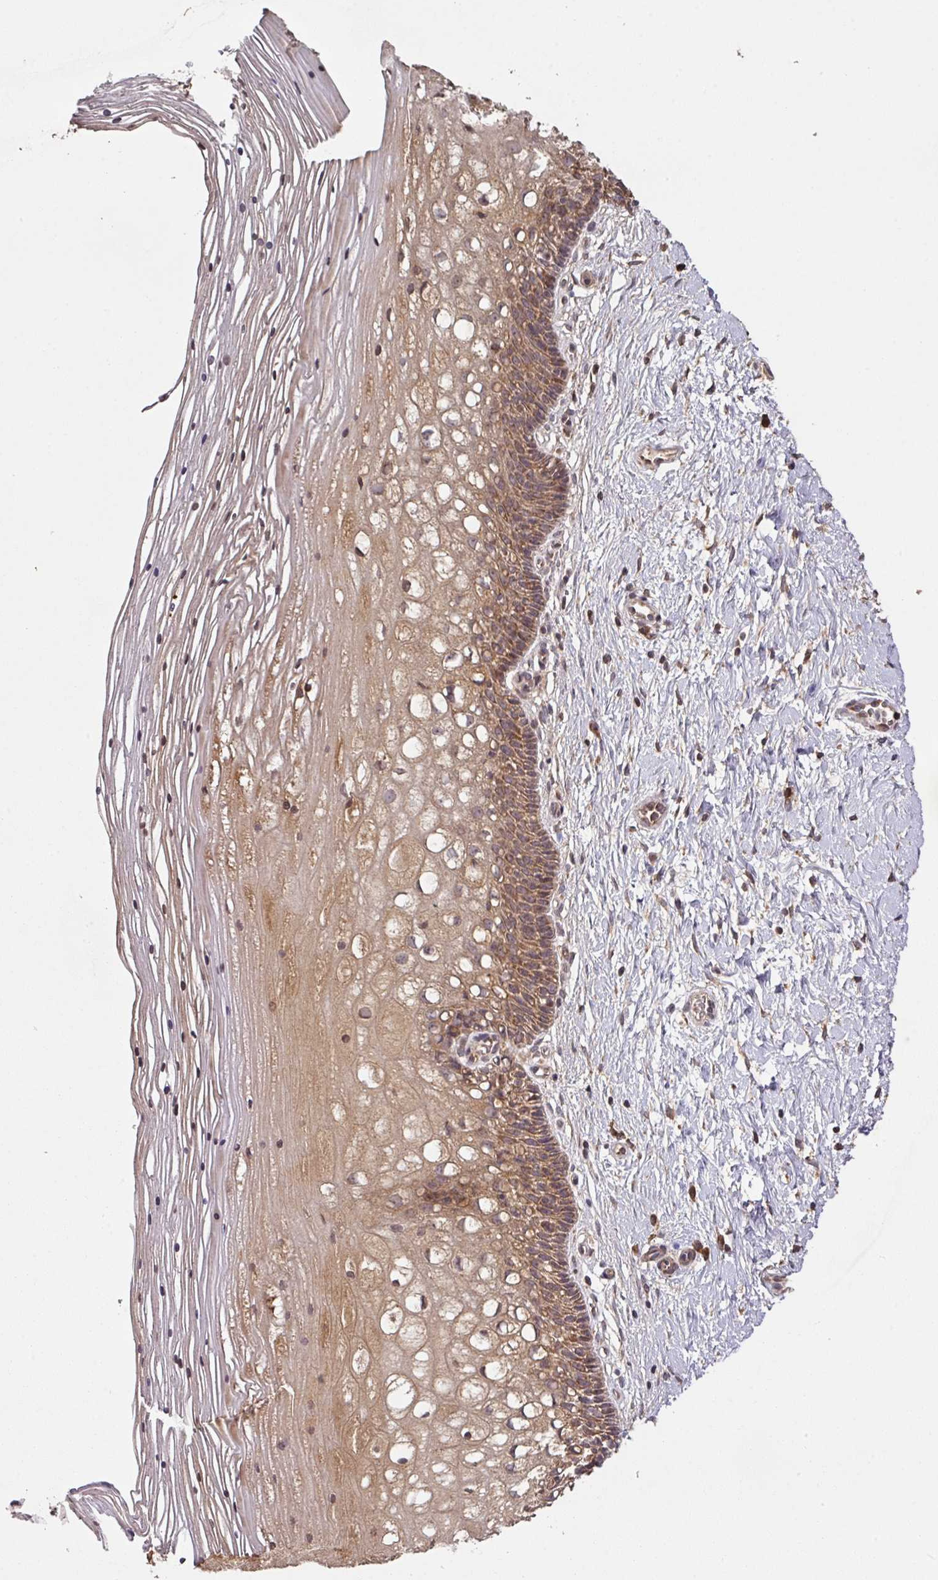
{"staining": {"intensity": "moderate", "quantity": ">75%", "location": "cytoplasmic/membranous"}, "tissue": "cervix", "cell_type": "Glandular cells", "image_type": "normal", "snomed": [{"axis": "morphology", "description": "Normal tissue, NOS"}, {"axis": "topography", "description": "Cervix"}], "caption": "Cervix was stained to show a protein in brown. There is medium levels of moderate cytoplasmic/membranous staining in approximately >75% of glandular cells. The staining was performed using DAB, with brown indicating positive protein expression. Nuclei are stained blue with hematoxylin.", "gene": "MRRF", "patient": {"sex": "female", "age": 36}}